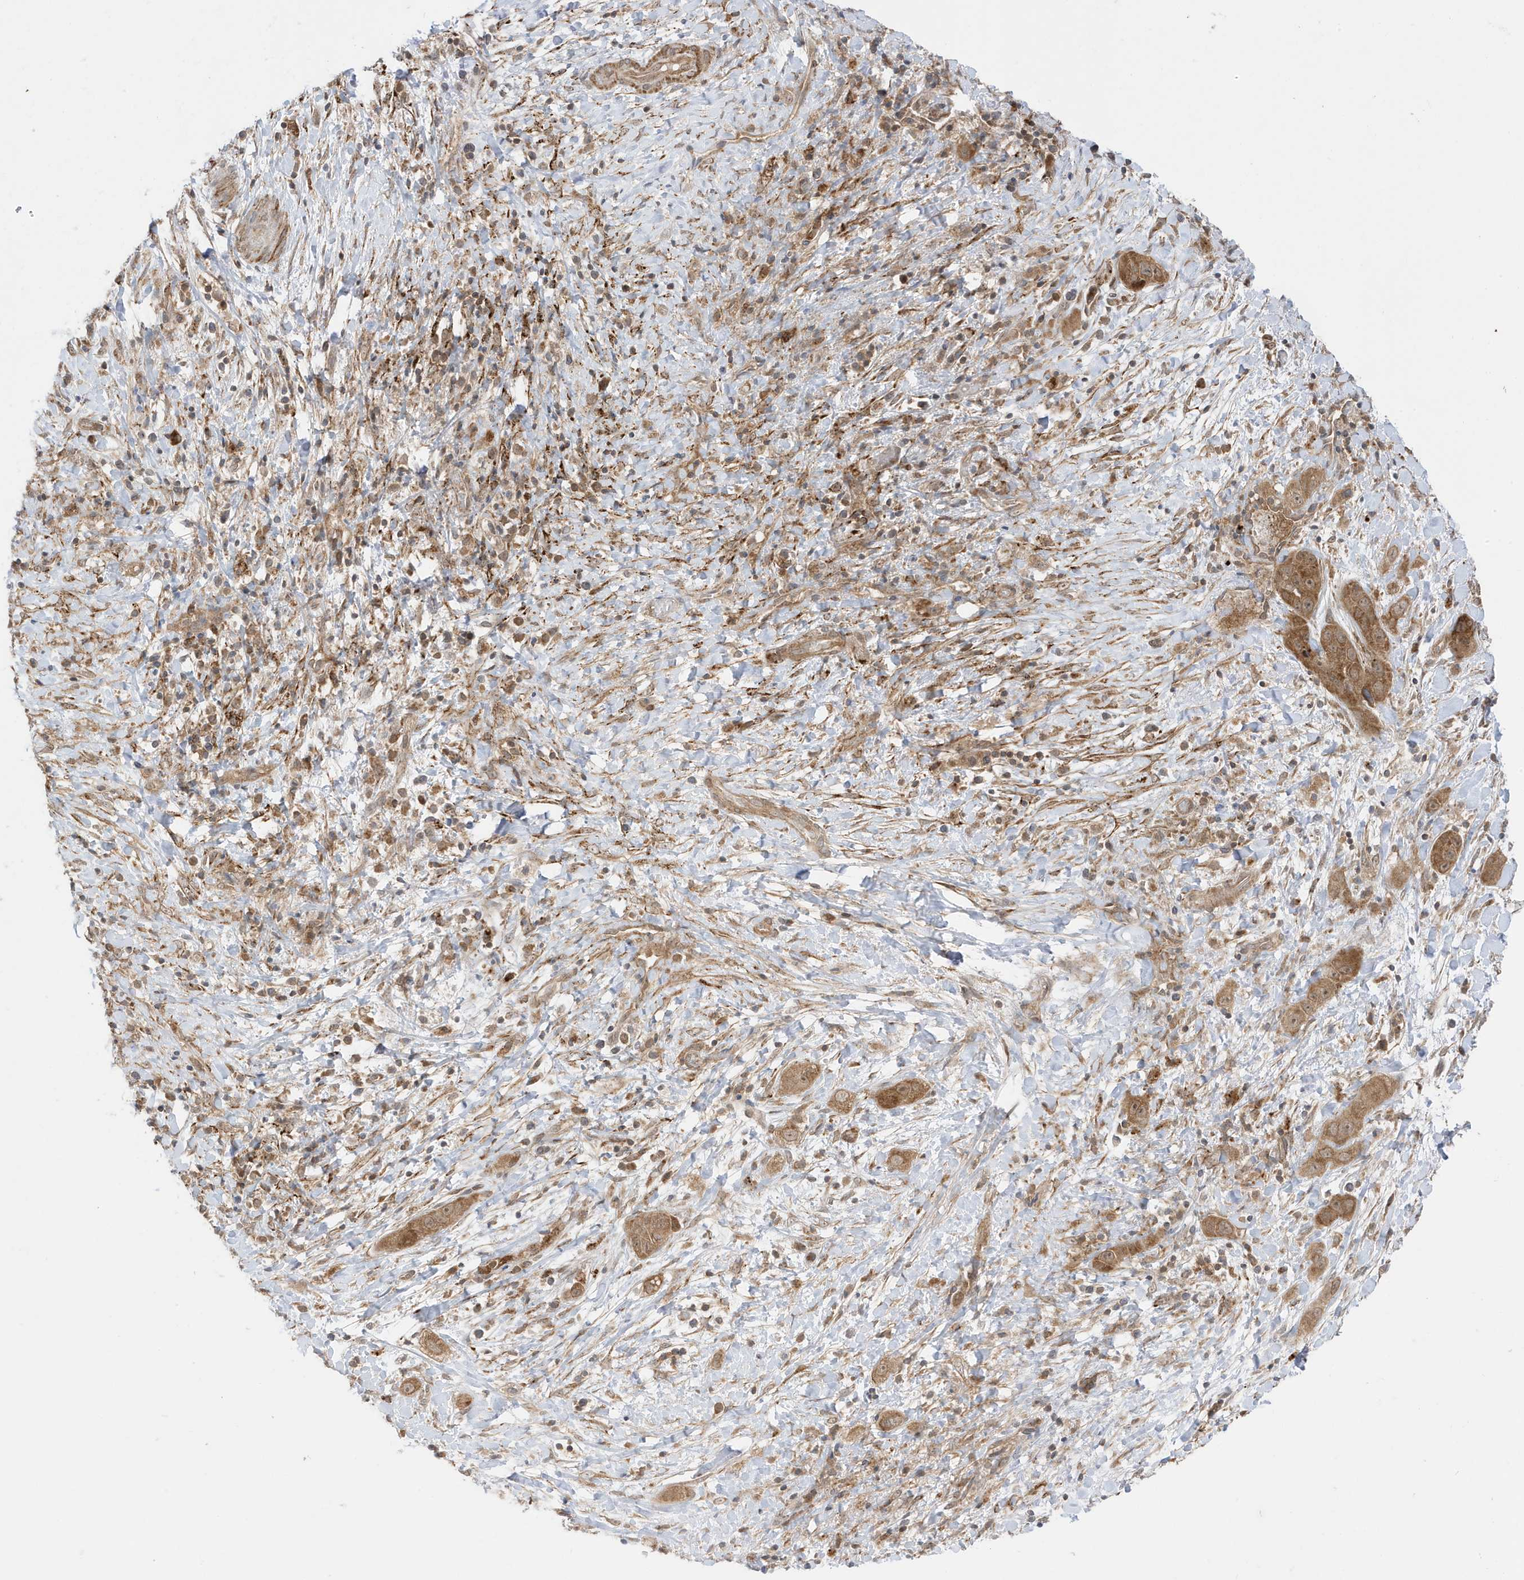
{"staining": {"intensity": "moderate", "quantity": ">75%", "location": "cytoplasmic/membranous"}, "tissue": "liver cancer", "cell_type": "Tumor cells", "image_type": "cancer", "snomed": [{"axis": "morphology", "description": "Cholangiocarcinoma"}, {"axis": "topography", "description": "Liver"}], "caption": "Moderate cytoplasmic/membranous protein positivity is present in about >75% of tumor cells in cholangiocarcinoma (liver).", "gene": "DHX36", "patient": {"sex": "female", "age": 52}}